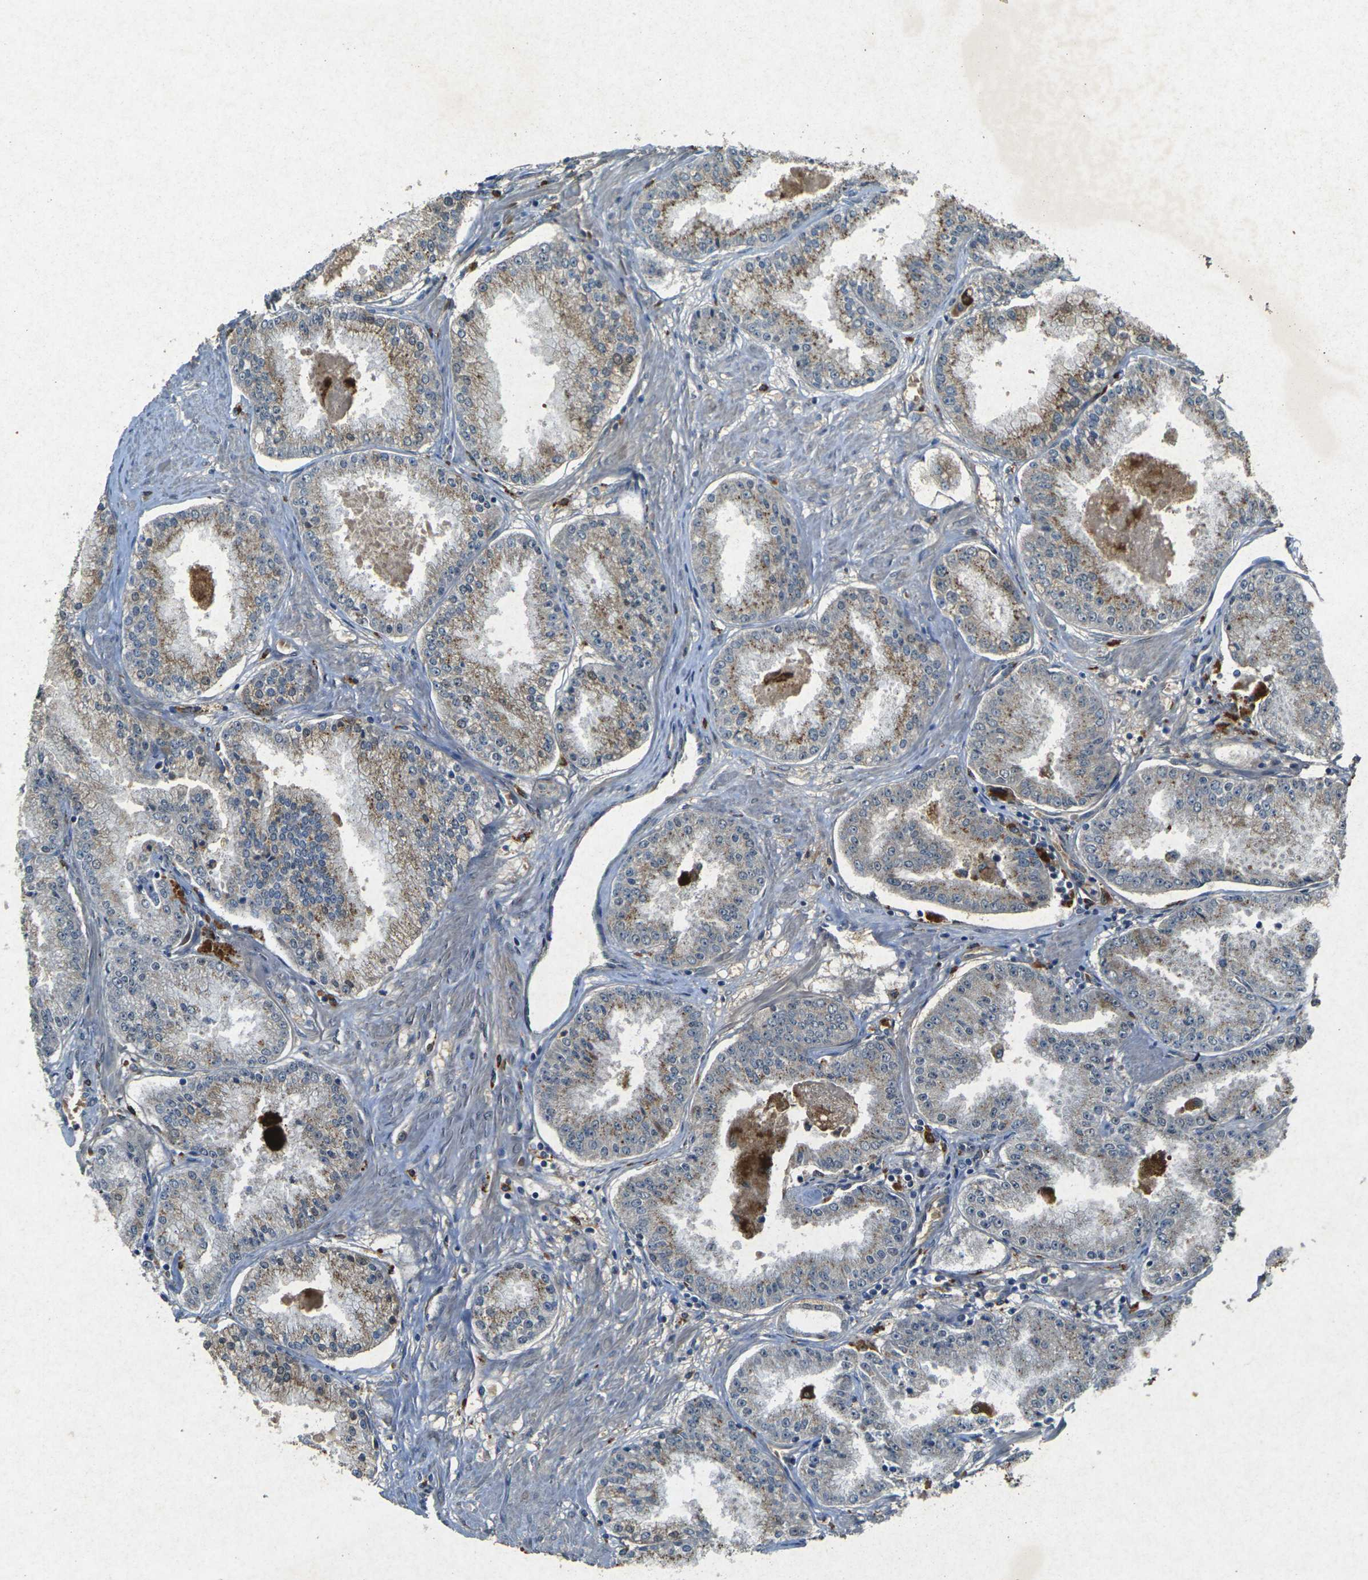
{"staining": {"intensity": "negative", "quantity": "none", "location": "none"}, "tissue": "prostate cancer", "cell_type": "Tumor cells", "image_type": "cancer", "snomed": [{"axis": "morphology", "description": "Adenocarcinoma, High grade"}, {"axis": "topography", "description": "Prostate"}], "caption": "Protein analysis of prostate adenocarcinoma (high-grade) shows no significant positivity in tumor cells. (DAB (3,3'-diaminobenzidine) IHC, high magnification).", "gene": "RGMA", "patient": {"sex": "male", "age": 61}}